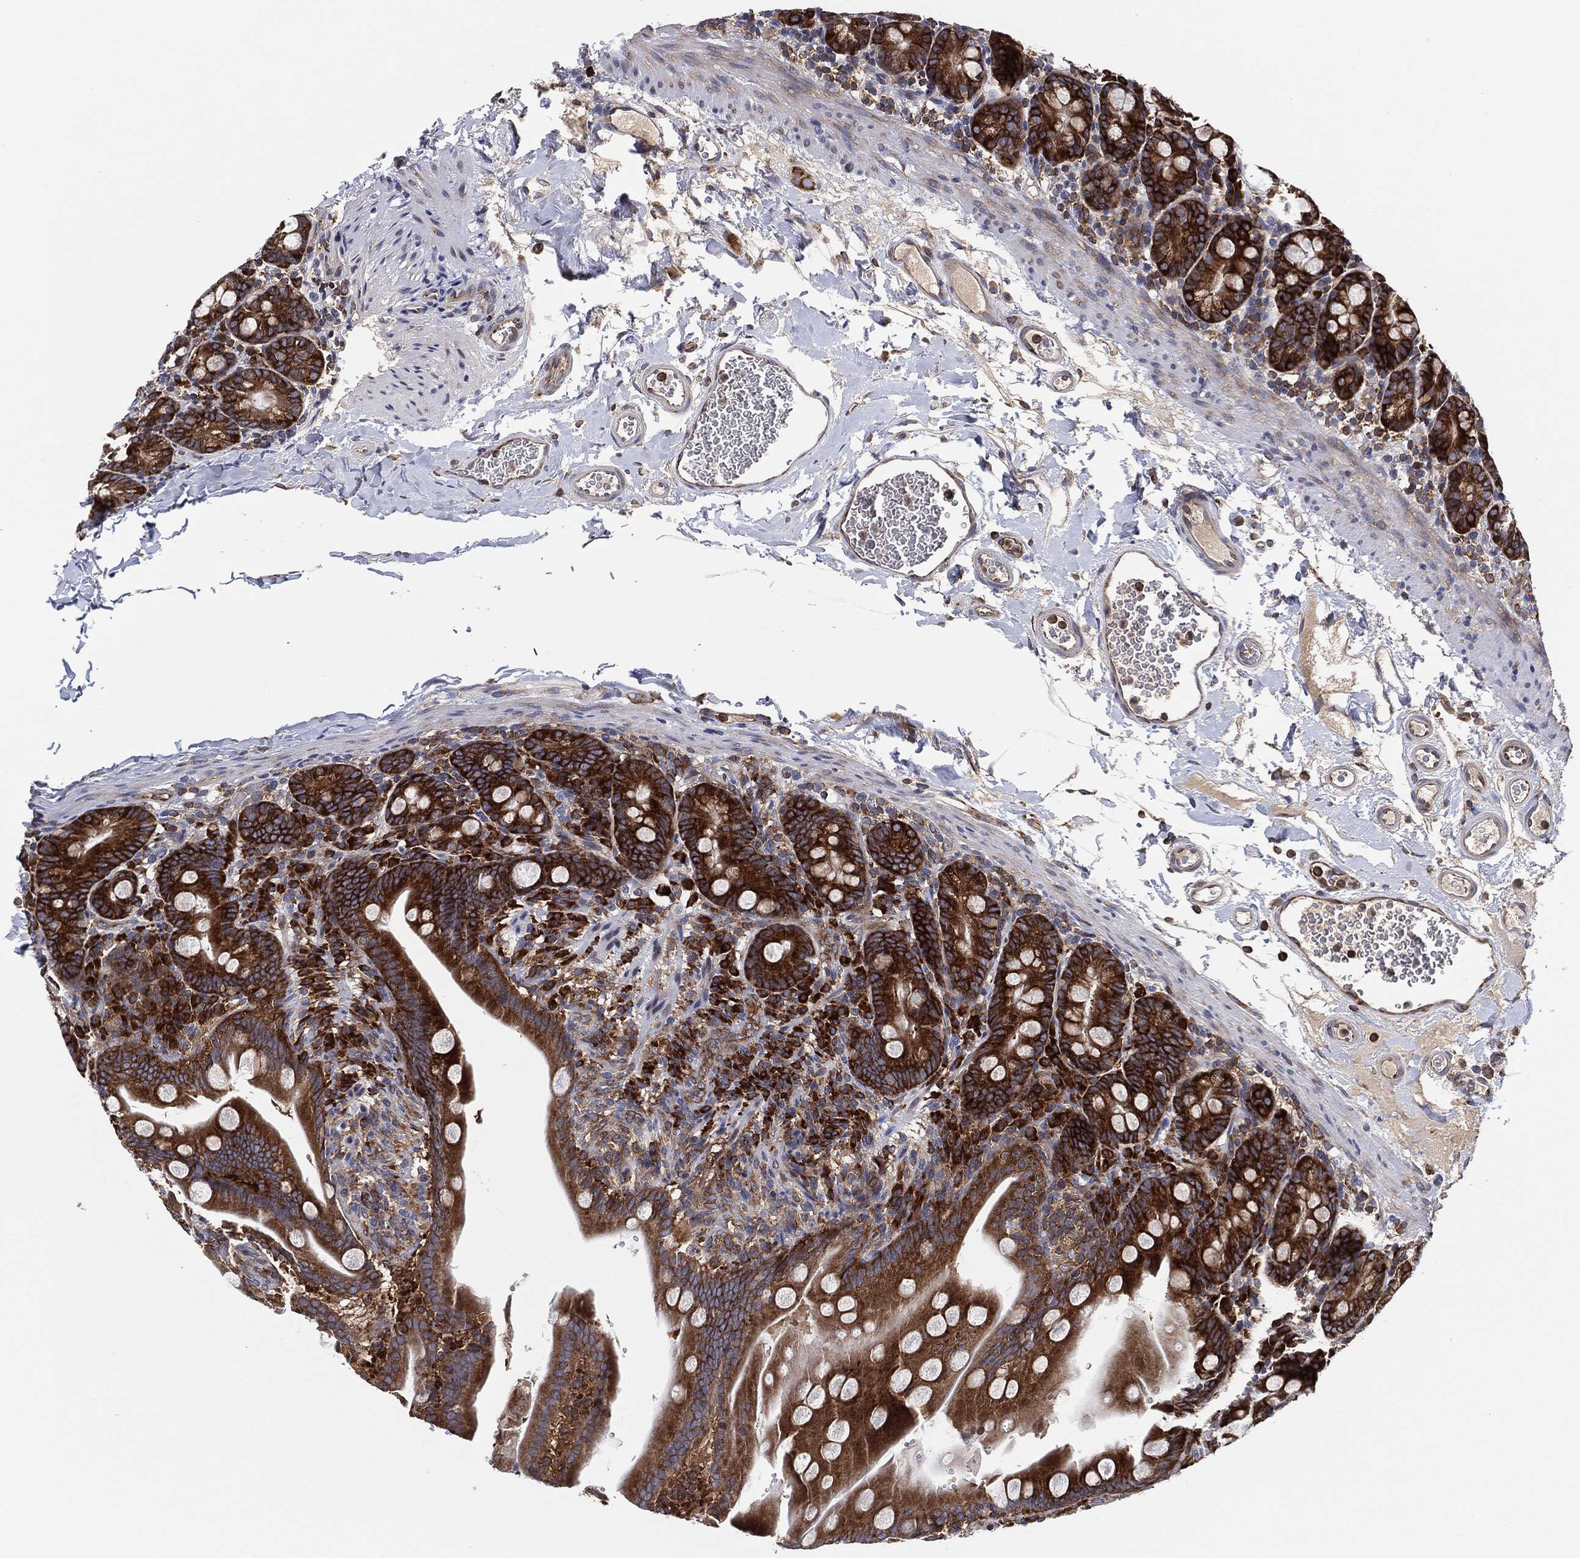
{"staining": {"intensity": "strong", "quantity": "25%-75%", "location": "cytoplasmic/membranous"}, "tissue": "small intestine", "cell_type": "Glandular cells", "image_type": "normal", "snomed": [{"axis": "morphology", "description": "Normal tissue, NOS"}, {"axis": "topography", "description": "Small intestine"}], "caption": "Strong cytoplasmic/membranous protein positivity is present in approximately 25%-75% of glandular cells in small intestine. (DAB IHC with brightfield microscopy, high magnification).", "gene": "EIF2S2", "patient": {"sex": "female", "age": 44}}